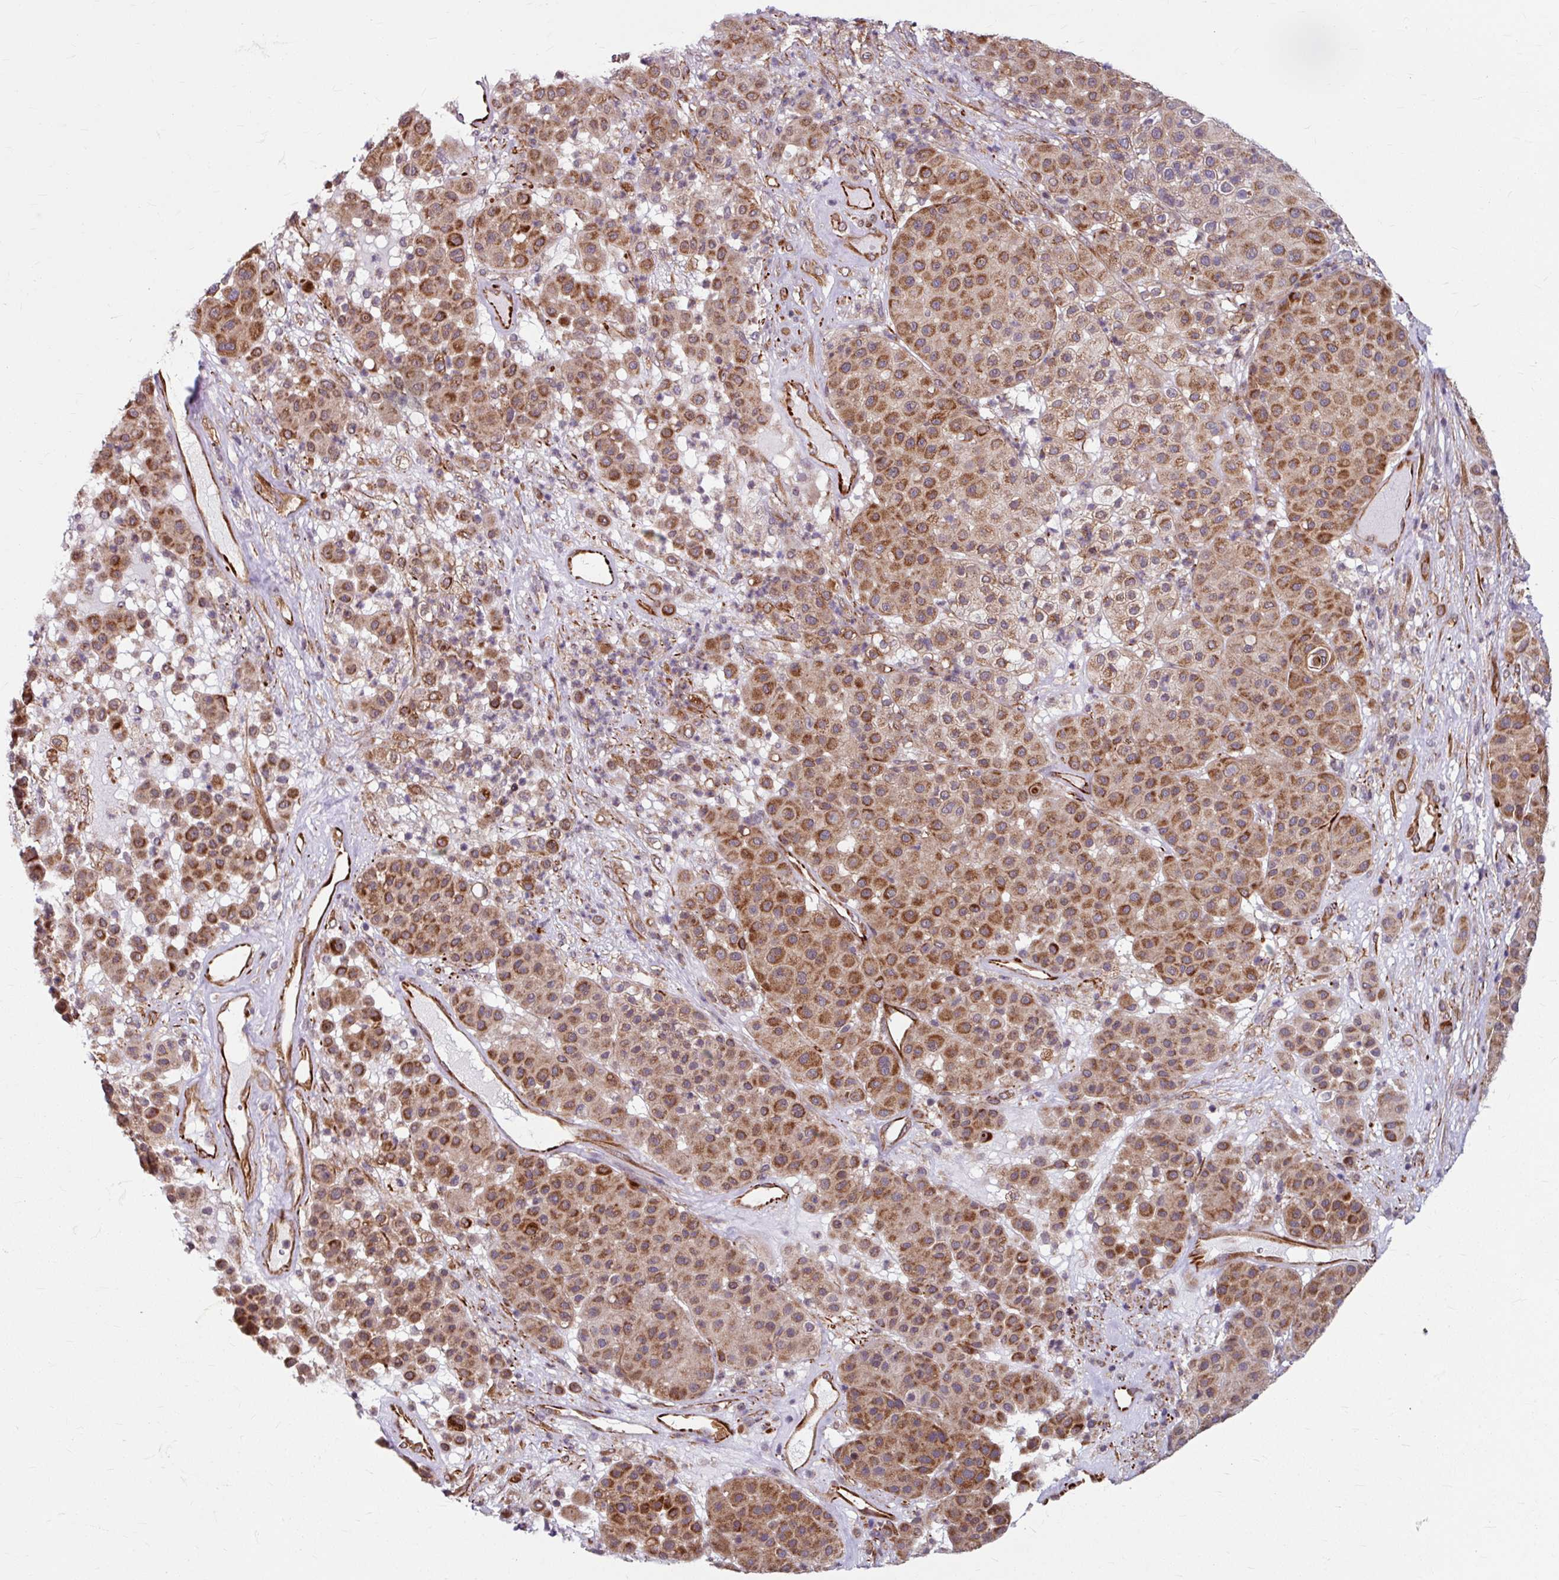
{"staining": {"intensity": "moderate", "quantity": ">75%", "location": "cytoplasmic/membranous"}, "tissue": "melanoma", "cell_type": "Tumor cells", "image_type": "cancer", "snomed": [{"axis": "morphology", "description": "Malignant melanoma, Metastatic site"}, {"axis": "topography", "description": "Smooth muscle"}], "caption": "This image displays immunohistochemistry (IHC) staining of human melanoma, with medium moderate cytoplasmic/membranous expression in approximately >75% of tumor cells.", "gene": "DAAM2", "patient": {"sex": "male", "age": 41}}